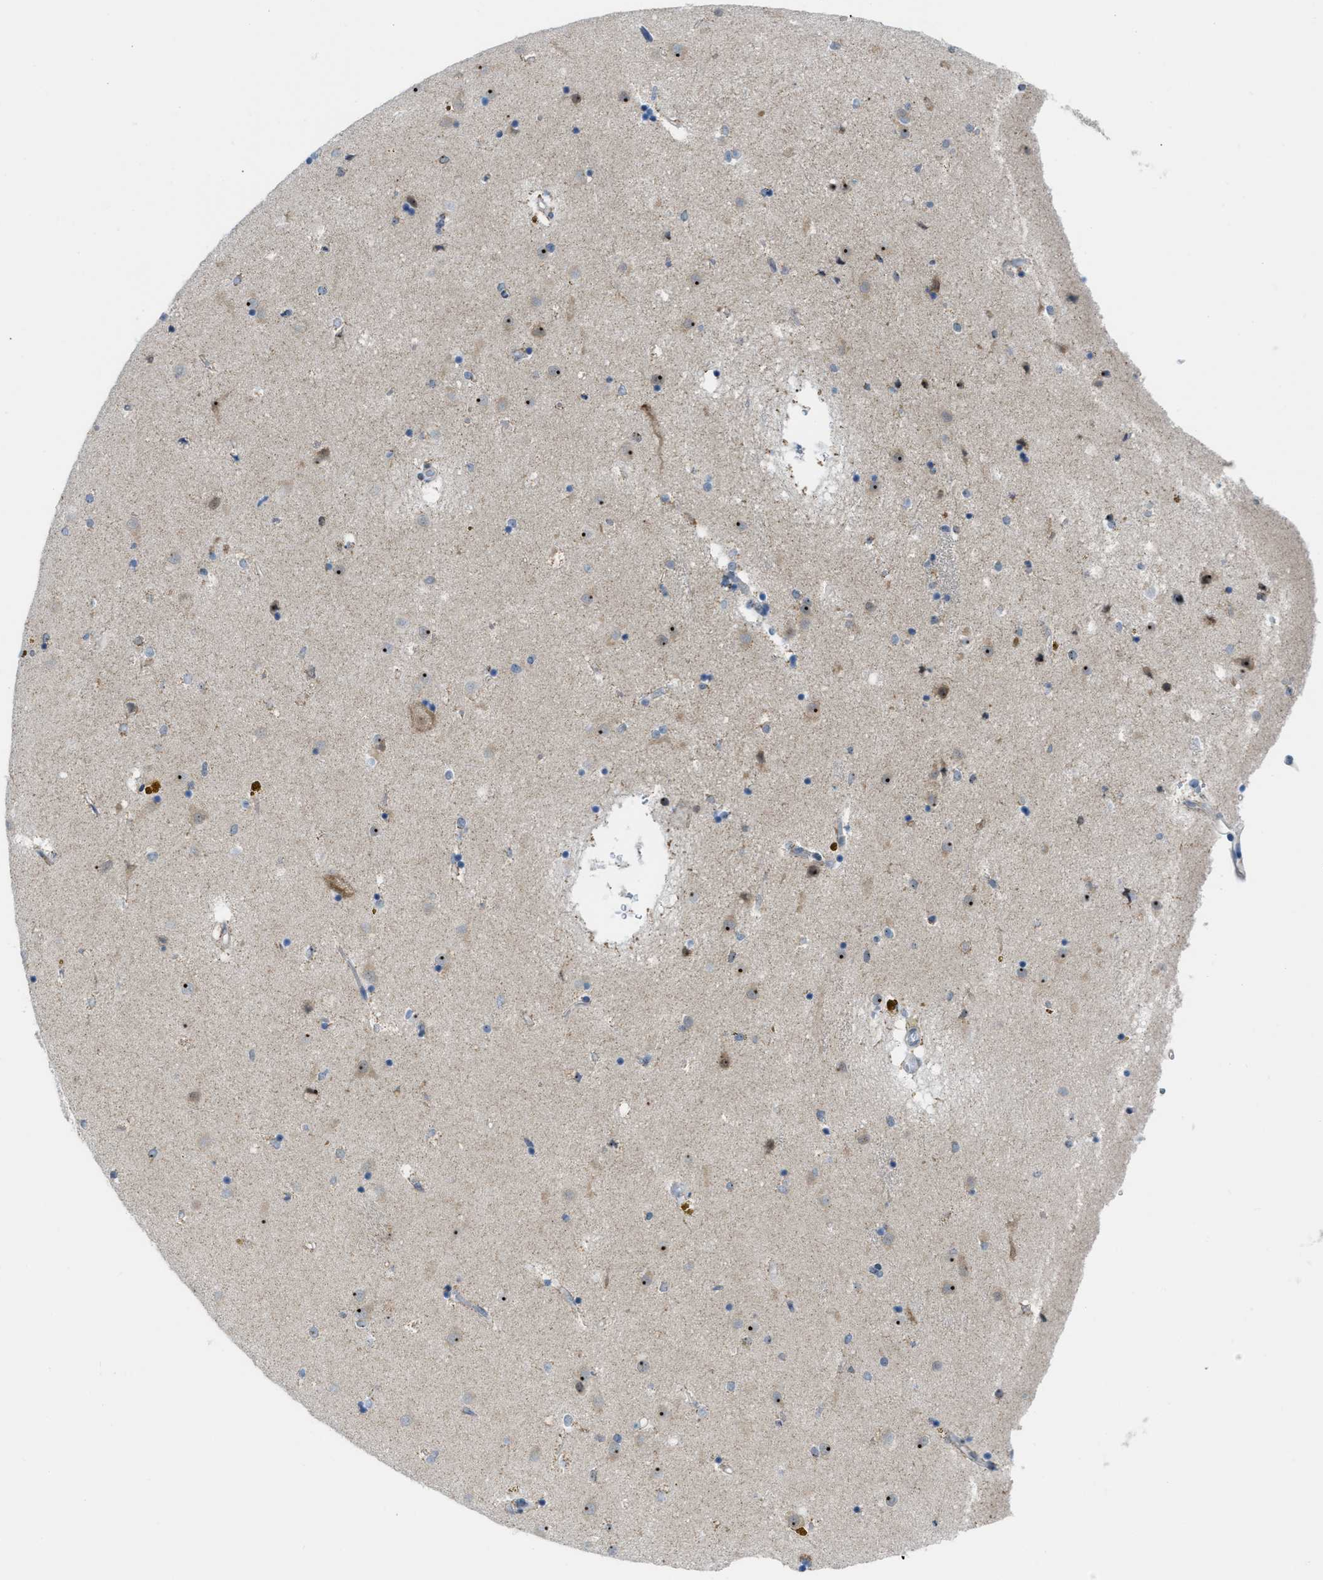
{"staining": {"intensity": "negative", "quantity": "none", "location": "none"}, "tissue": "caudate", "cell_type": "Glial cells", "image_type": "normal", "snomed": [{"axis": "morphology", "description": "Normal tissue, NOS"}, {"axis": "topography", "description": "Lateral ventricle wall"}], "caption": "Immunohistochemistry histopathology image of unremarkable caudate: human caudate stained with DAB shows no significant protein positivity in glial cells. (Brightfield microscopy of DAB (3,3'-diaminobenzidine) immunohistochemistry at high magnification).", "gene": "PHRF1", "patient": {"sex": "male", "age": 70}}